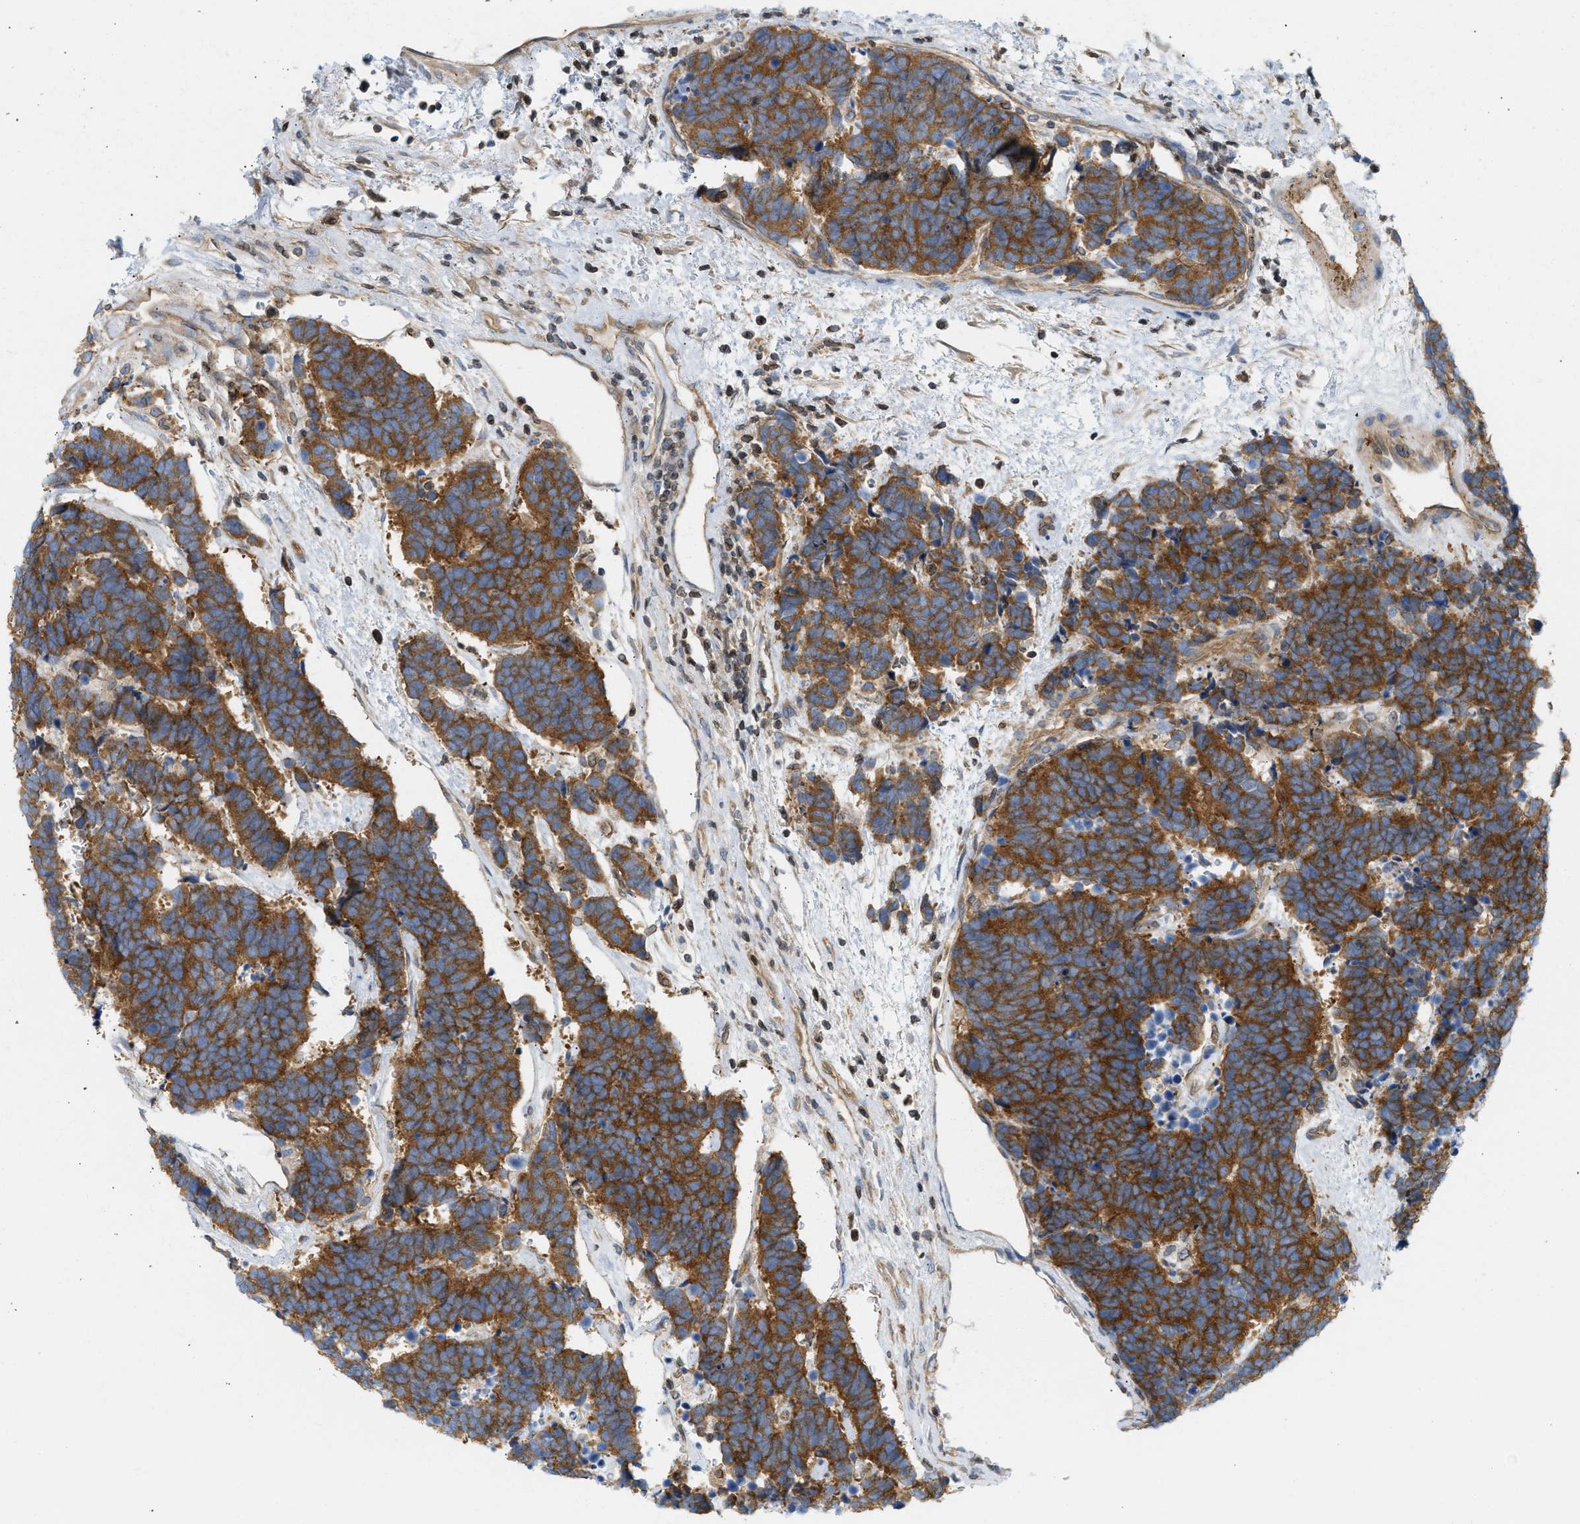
{"staining": {"intensity": "strong", "quantity": ">75%", "location": "cytoplasmic/membranous"}, "tissue": "carcinoid", "cell_type": "Tumor cells", "image_type": "cancer", "snomed": [{"axis": "morphology", "description": "Carcinoma, NOS"}, {"axis": "morphology", "description": "Carcinoid, malignant, NOS"}, {"axis": "topography", "description": "Urinary bladder"}], "caption": "Immunohistochemistry histopathology image of human carcinoid stained for a protein (brown), which reveals high levels of strong cytoplasmic/membranous staining in about >75% of tumor cells.", "gene": "STRN", "patient": {"sex": "male", "age": 57}}